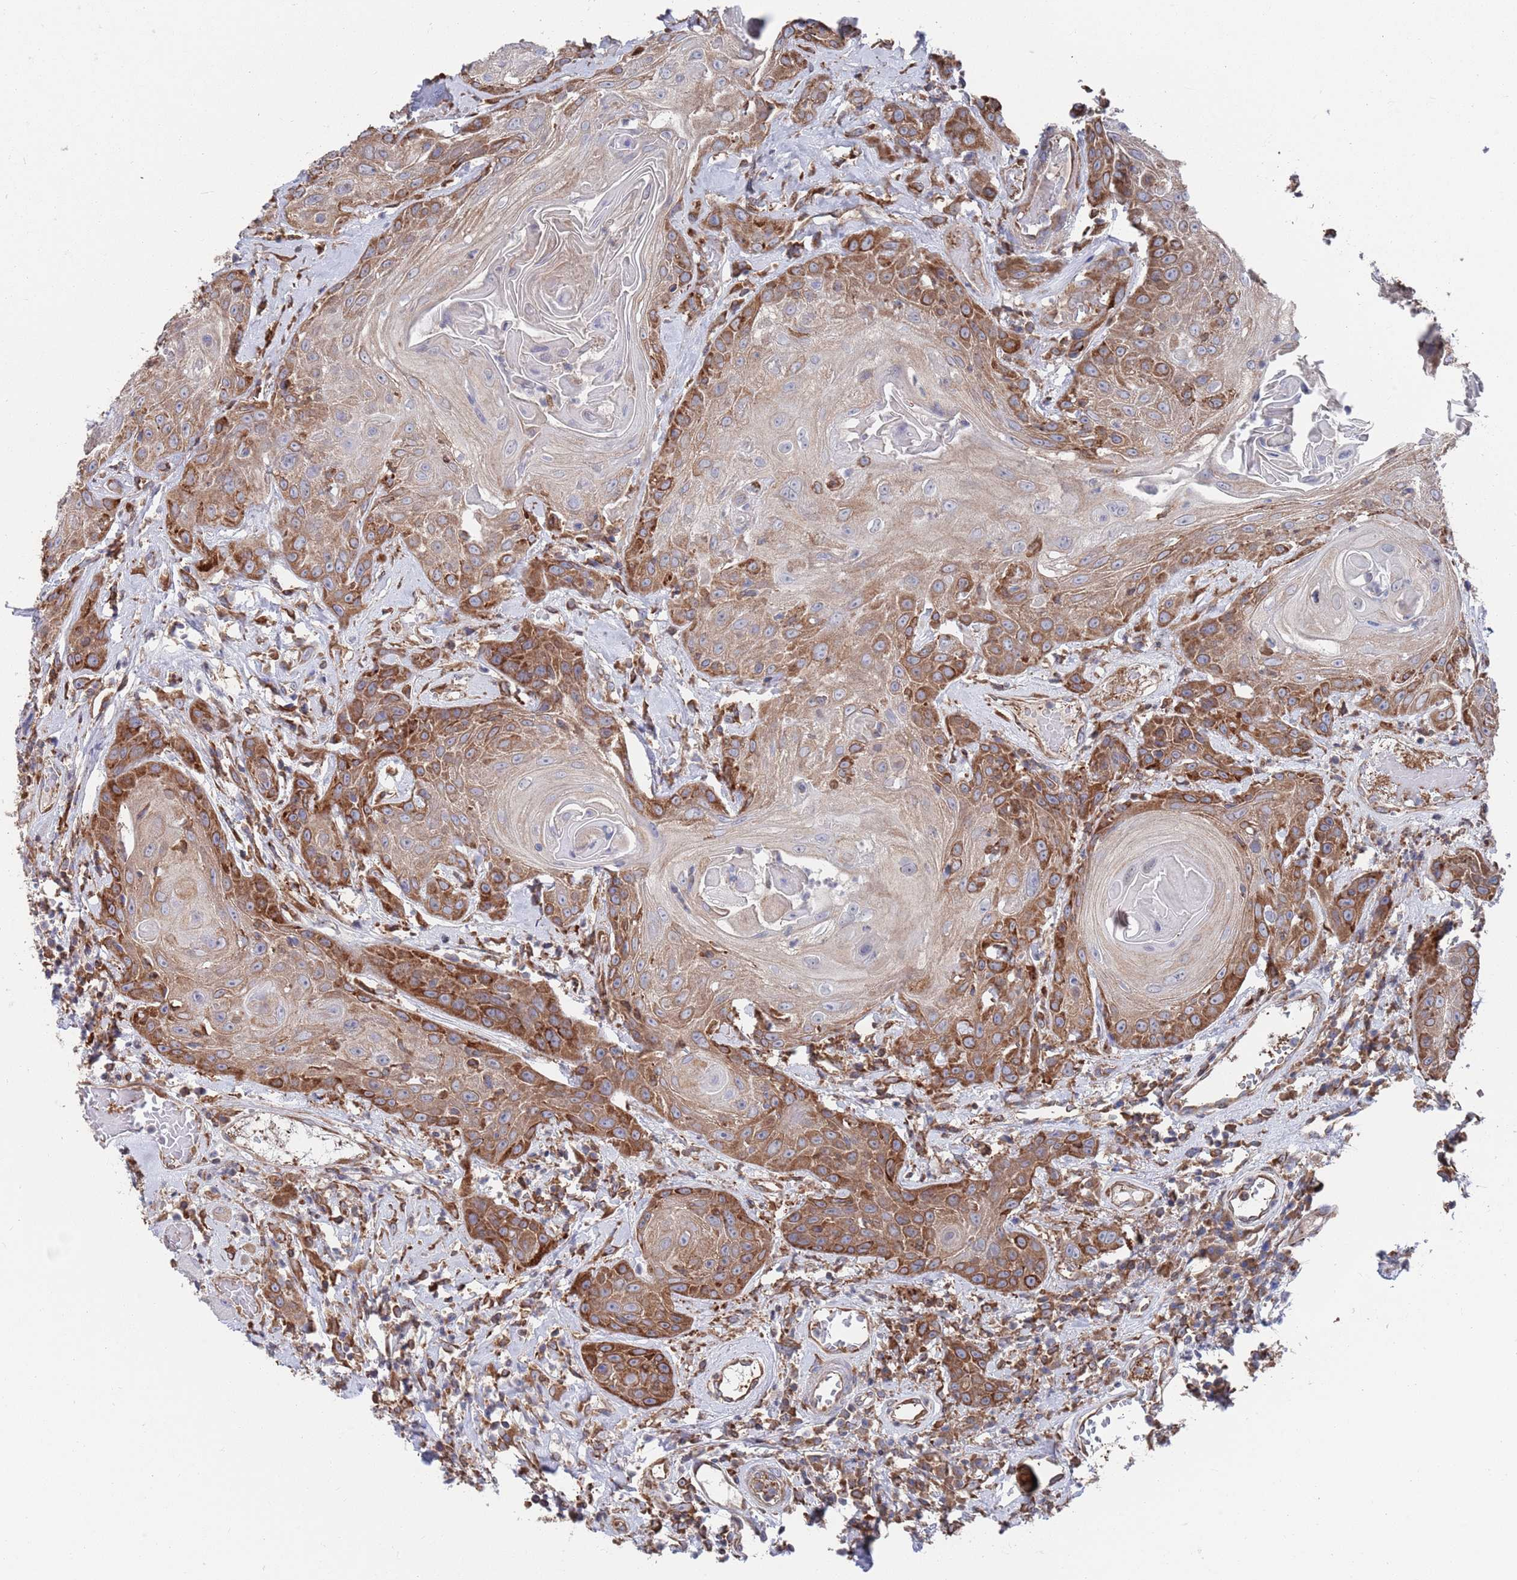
{"staining": {"intensity": "moderate", "quantity": ">75%", "location": "cytoplasmic/membranous"}, "tissue": "head and neck cancer", "cell_type": "Tumor cells", "image_type": "cancer", "snomed": [{"axis": "morphology", "description": "Squamous cell carcinoma, NOS"}, {"axis": "topography", "description": "Head-Neck"}], "caption": "Head and neck squamous cell carcinoma stained with immunohistochemistry (IHC) displays moderate cytoplasmic/membranous expression in about >75% of tumor cells.", "gene": "GID8", "patient": {"sex": "female", "age": 59}}